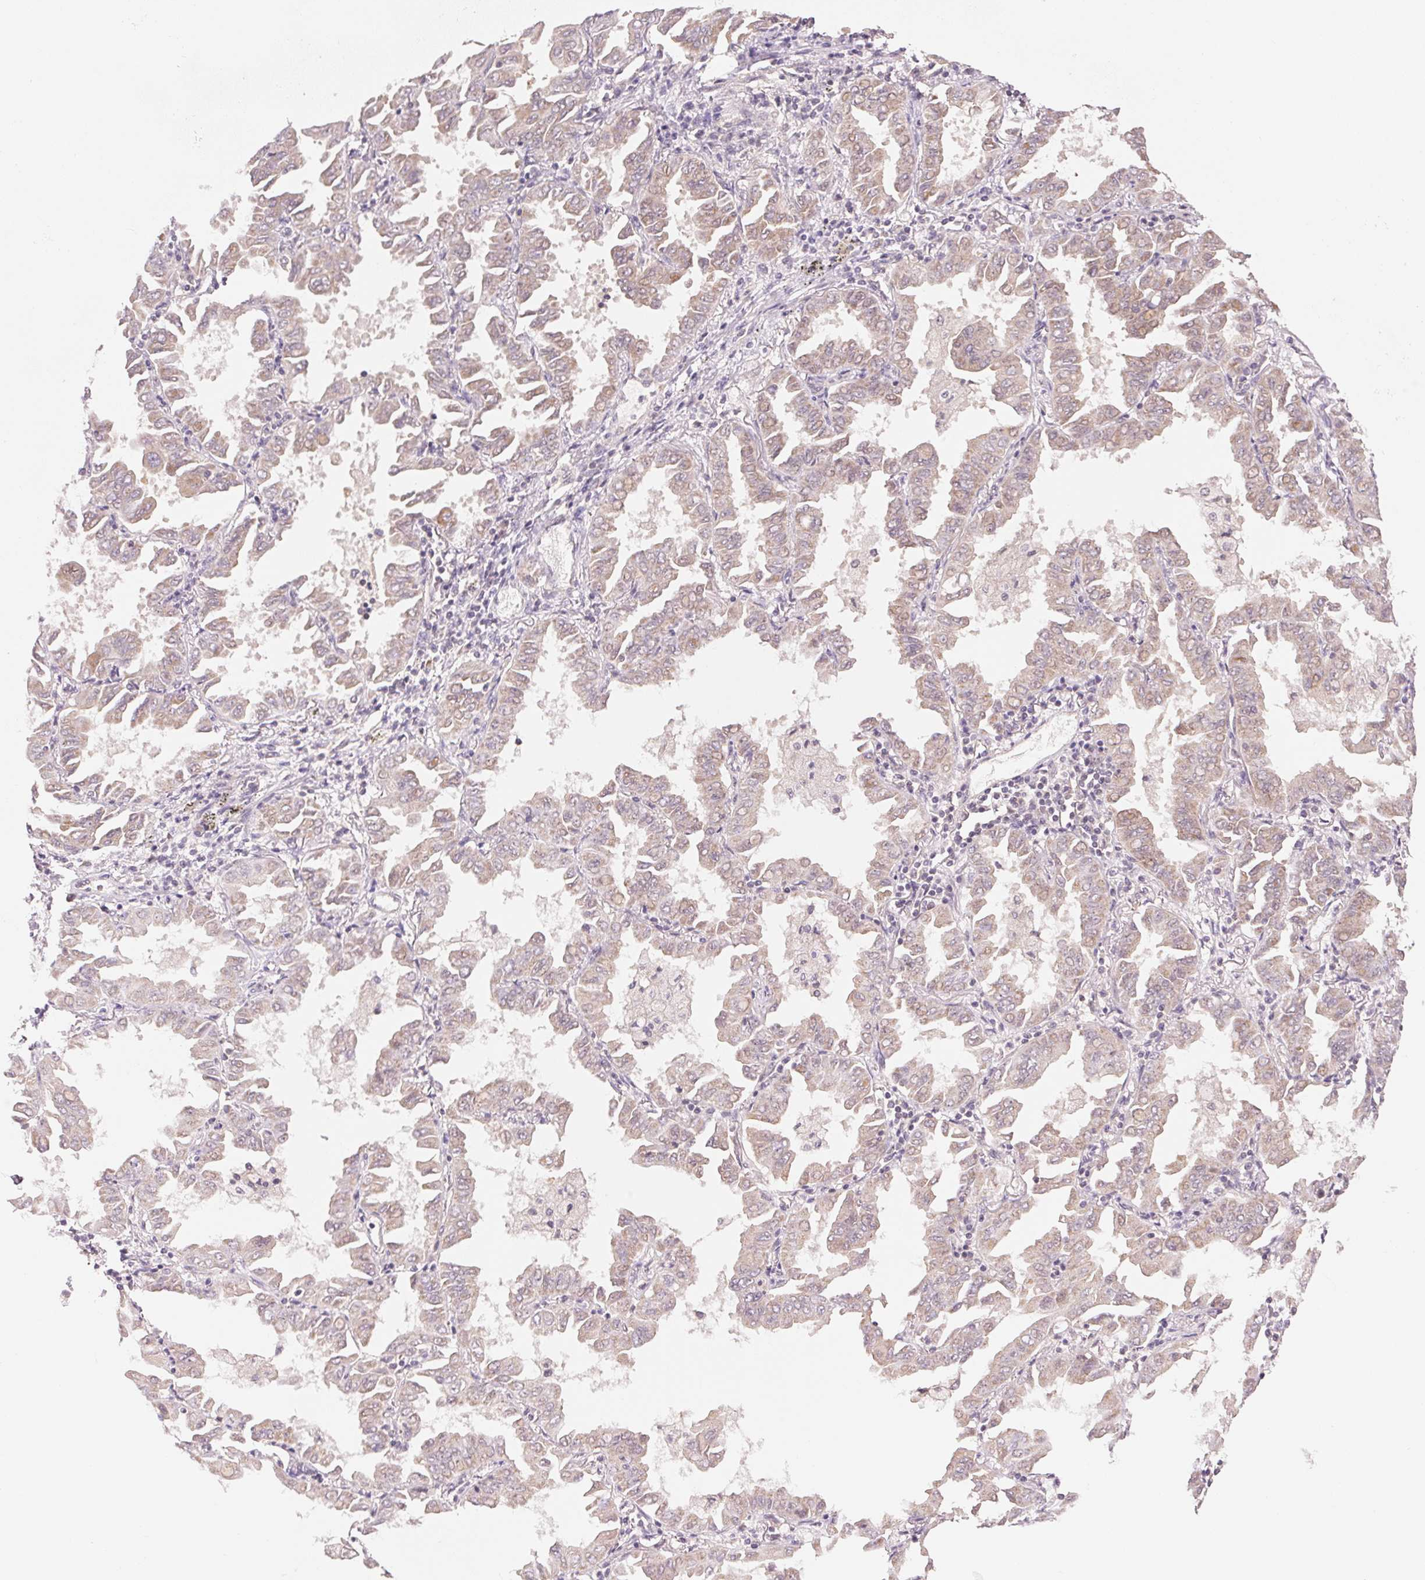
{"staining": {"intensity": "weak", "quantity": "25%-75%", "location": "cytoplasmic/membranous"}, "tissue": "lung cancer", "cell_type": "Tumor cells", "image_type": "cancer", "snomed": [{"axis": "morphology", "description": "Adenocarcinoma, NOS"}, {"axis": "topography", "description": "Lung"}], "caption": "Human adenocarcinoma (lung) stained with a protein marker displays weak staining in tumor cells.", "gene": "BNIP5", "patient": {"sex": "male", "age": 64}}